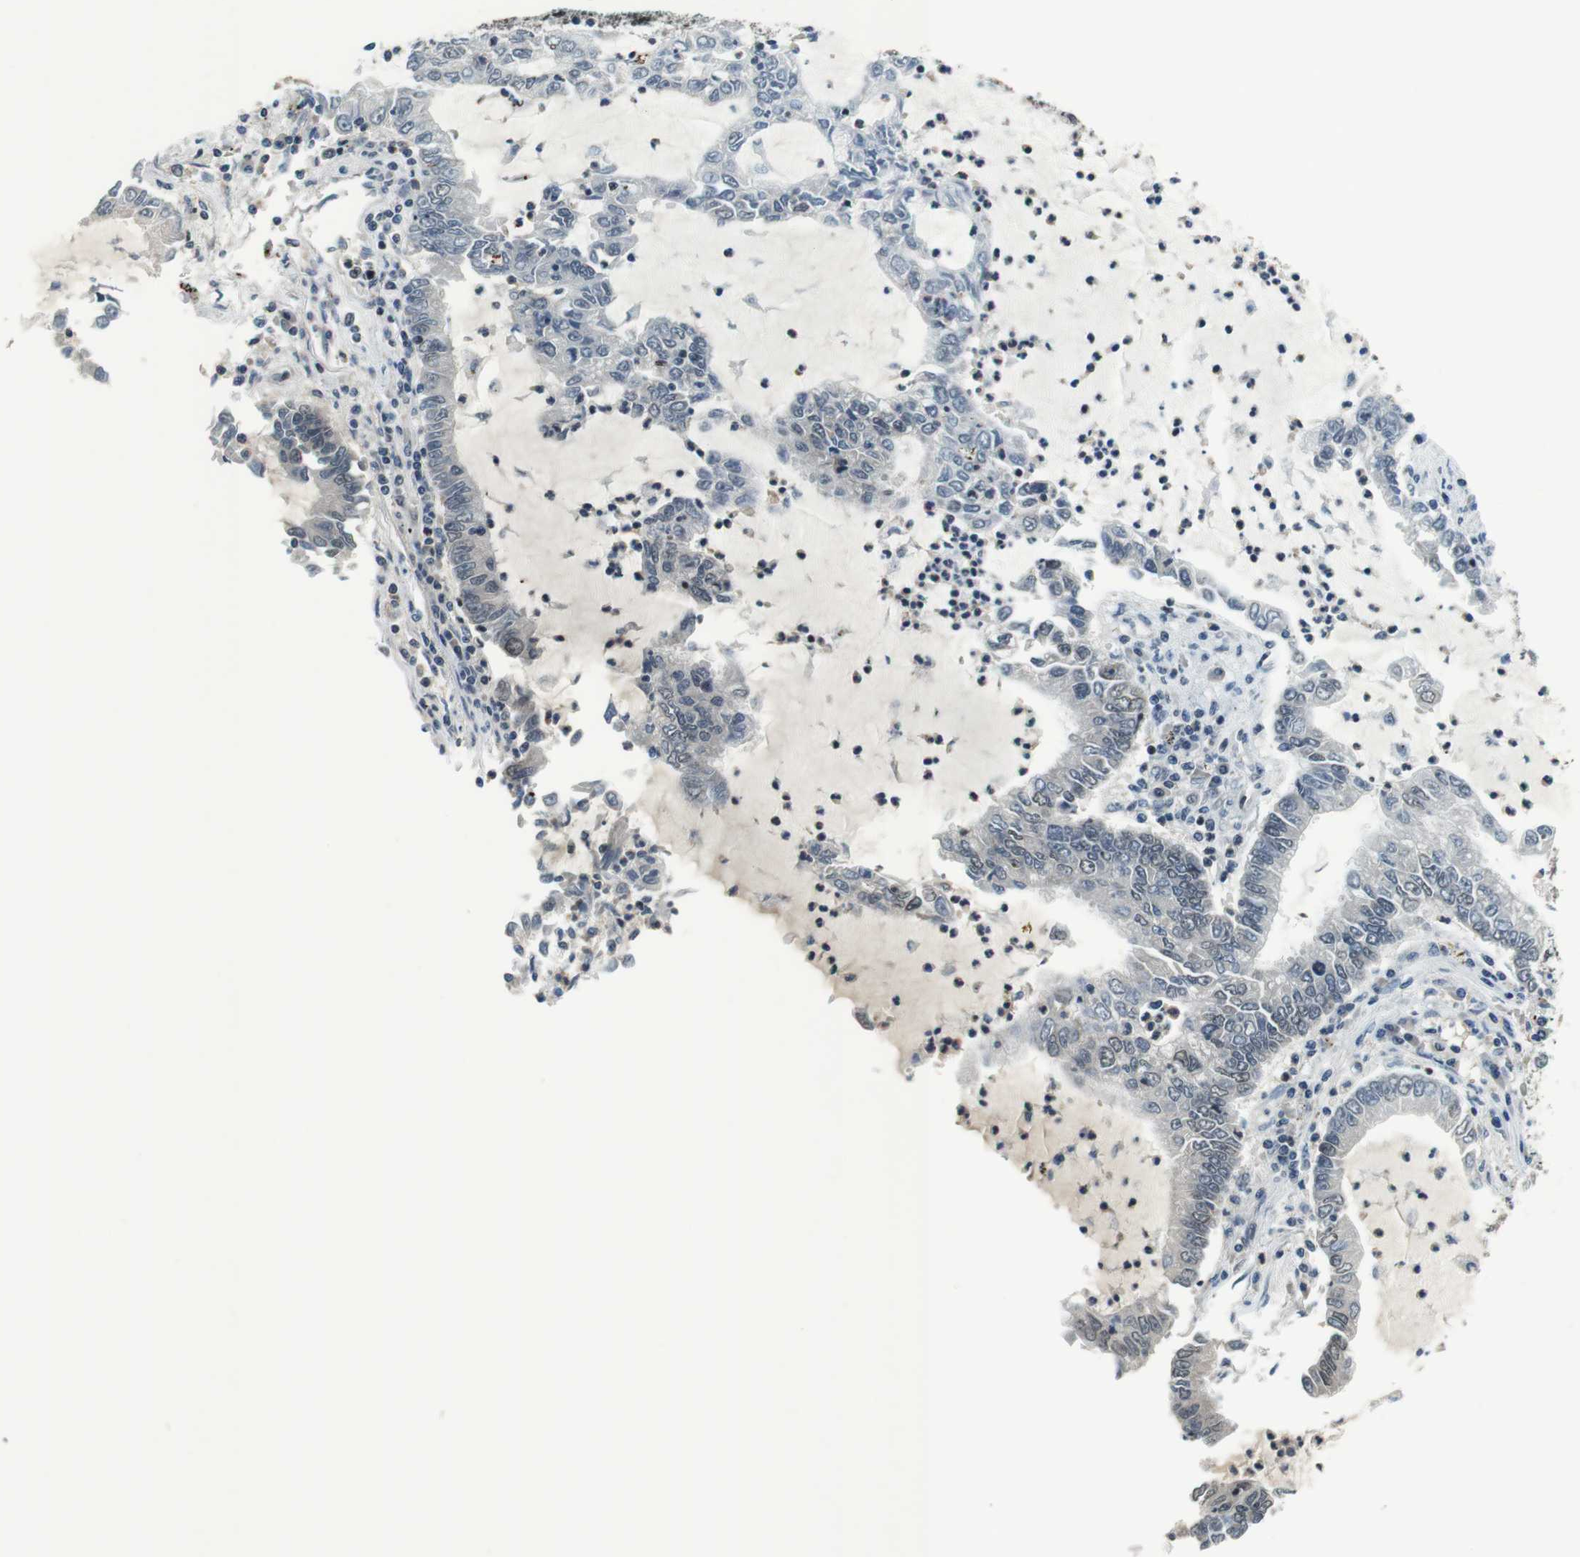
{"staining": {"intensity": "weak", "quantity": "<25%", "location": "nuclear"}, "tissue": "lung cancer", "cell_type": "Tumor cells", "image_type": "cancer", "snomed": [{"axis": "morphology", "description": "Adenocarcinoma, NOS"}, {"axis": "topography", "description": "Lung"}], "caption": "Micrograph shows no protein positivity in tumor cells of lung cancer tissue.", "gene": "NEK4", "patient": {"sex": "female", "age": 51}}